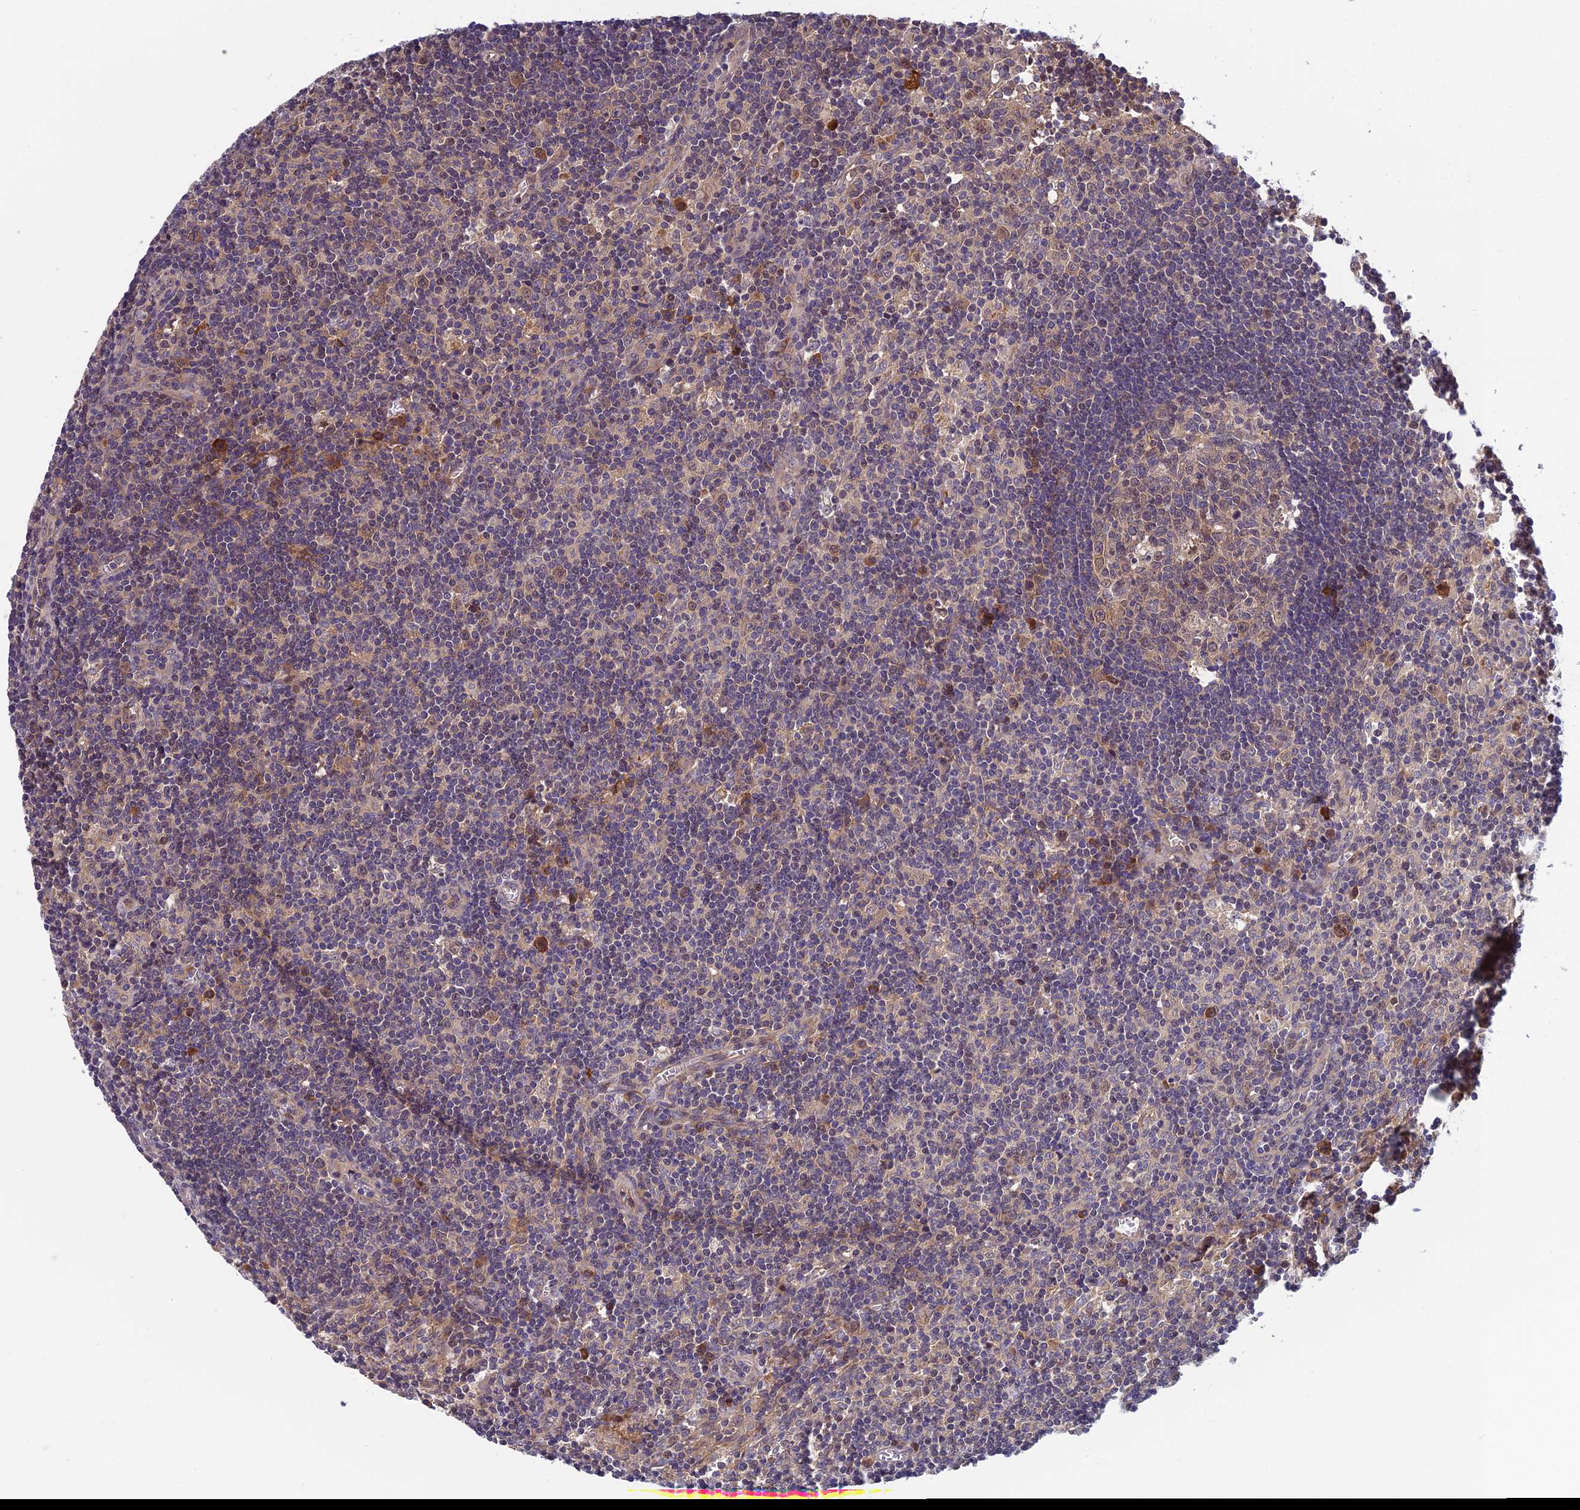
{"staining": {"intensity": "moderate", "quantity": "<25%", "location": "cytoplasmic/membranous"}, "tissue": "lymph node", "cell_type": "Germinal center cells", "image_type": "normal", "snomed": [{"axis": "morphology", "description": "Normal tissue, NOS"}, {"axis": "topography", "description": "Lymph node"}], "caption": "This micrograph exhibits IHC staining of normal human lymph node, with low moderate cytoplasmic/membranous staining in about <25% of germinal center cells.", "gene": "CCDC15", "patient": {"sex": "male", "age": 58}}